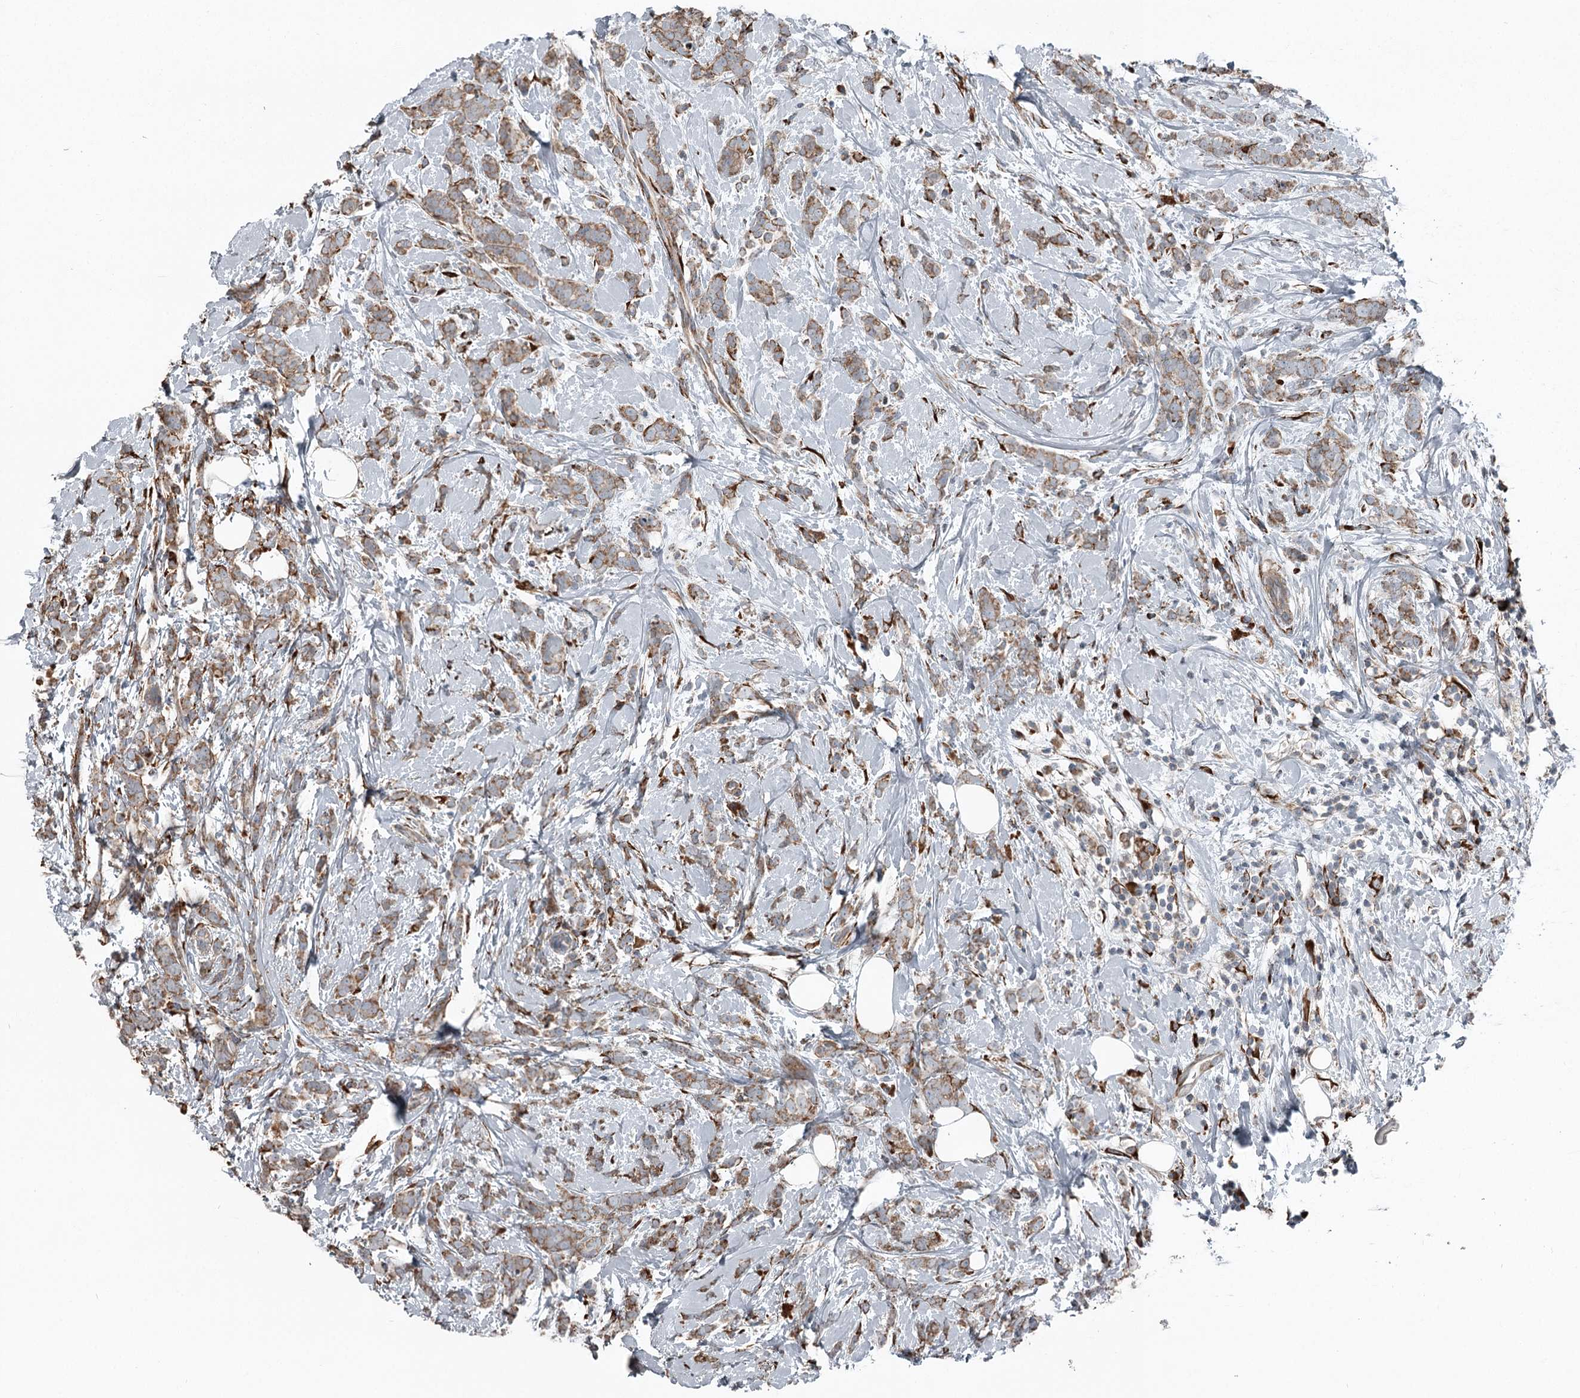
{"staining": {"intensity": "moderate", "quantity": ">75%", "location": "cytoplasmic/membranous"}, "tissue": "breast cancer", "cell_type": "Tumor cells", "image_type": "cancer", "snomed": [{"axis": "morphology", "description": "Lobular carcinoma"}, {"axis": "topography", "description": "Breast"}], "caption": "Lobular carcinoma (breast) stained for a protein (brown) demonstrates moderate cytoplasmic/membranous positive expression in about >75% of tumor cells.", "gene": "RASSF8", "patient": {"sex": "female", "age": 58}}